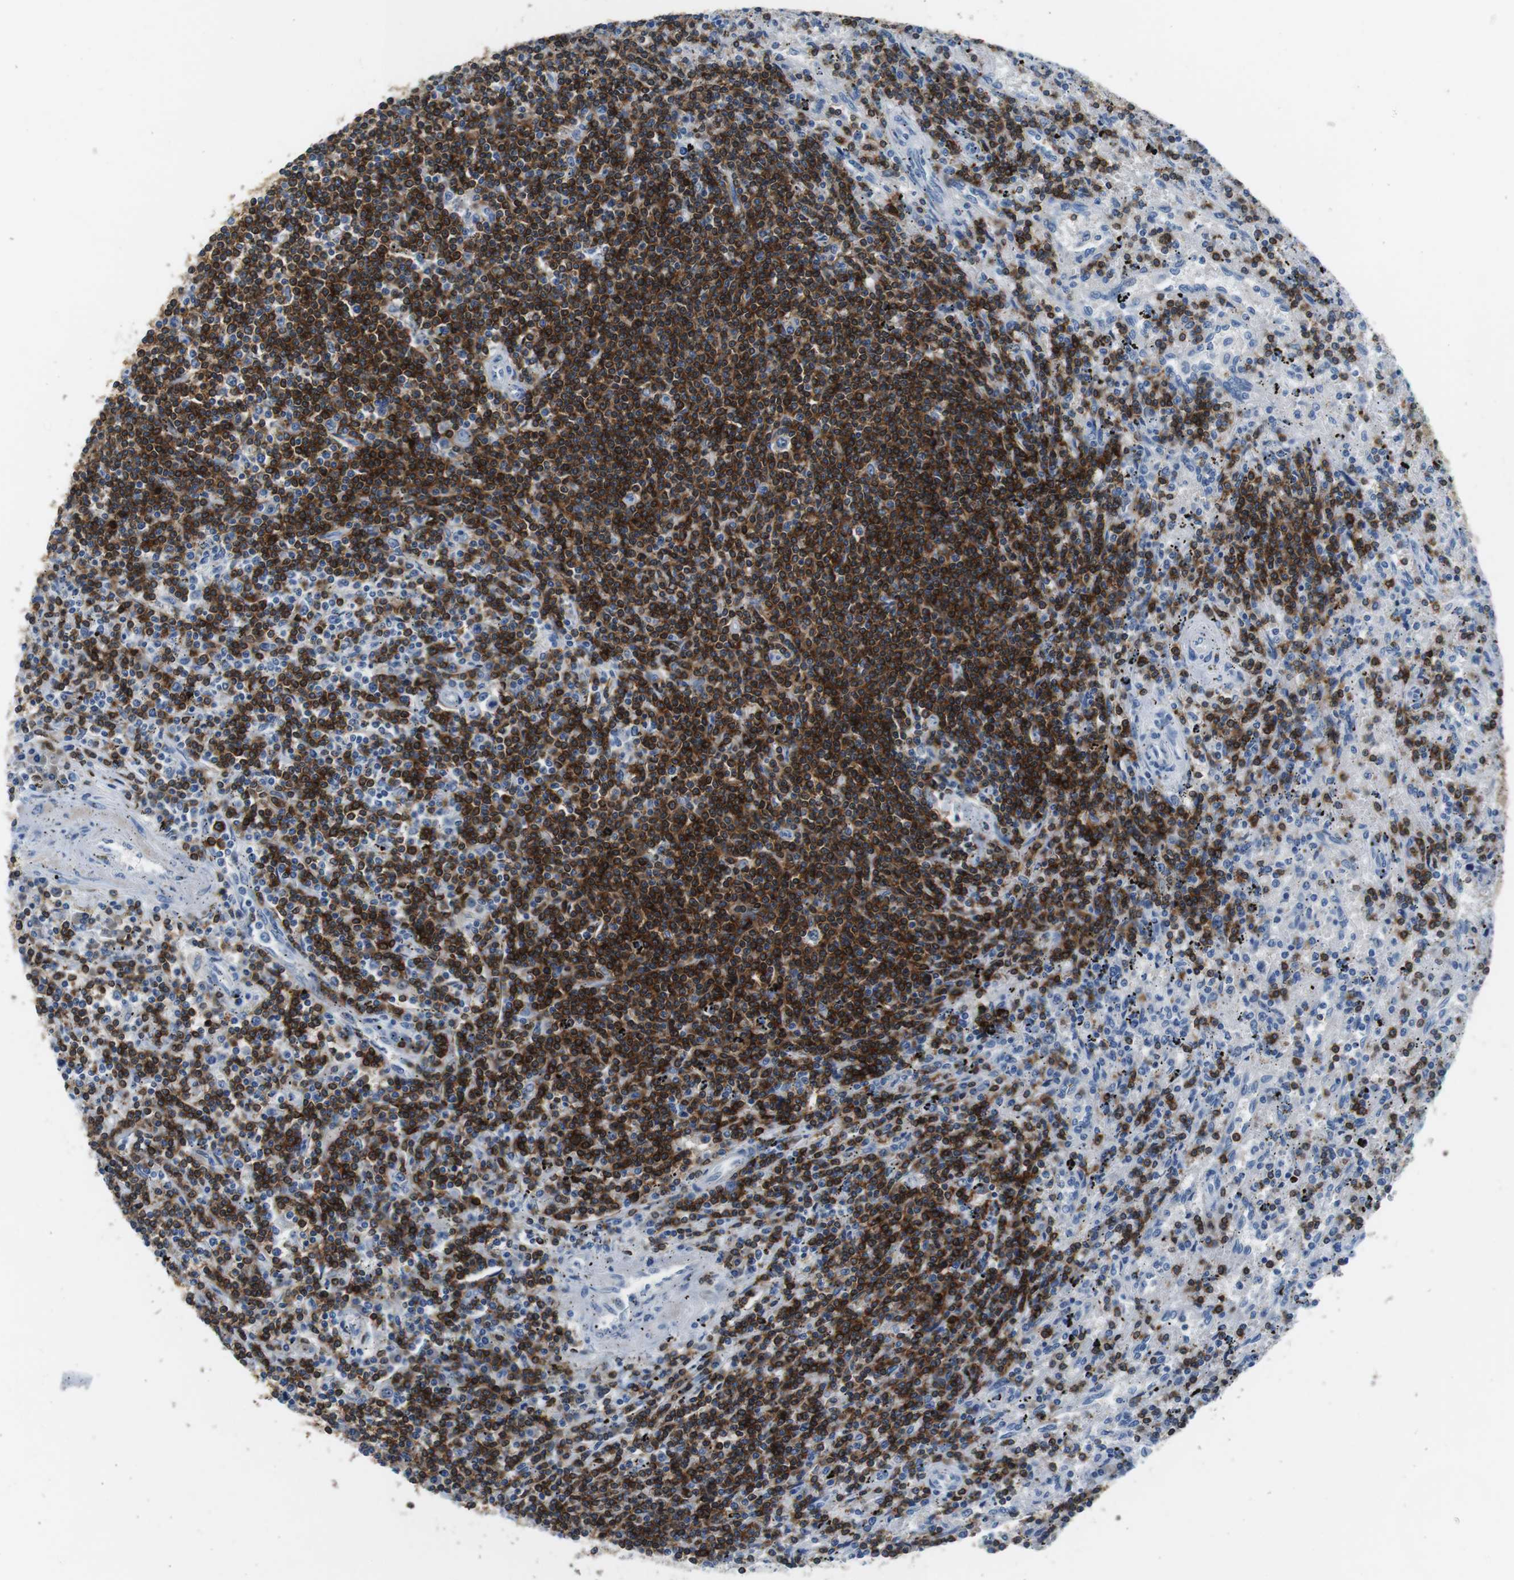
{"staining": {"intensity": "strong", "quantity": "<25%", "location": "cytoplasmic/membranous"}, "tissue": "lymphoma", "cell_type": "Tumor cells", "image_type": "cancer", "snomed": [{"axis": "morphology", "description": "Malignant lymphoma, non-Hodgkin's type, Low grade"}, {"axis": "topography", "description": "Spleen"}], "caption": "A high-resolution image shows immunohistochemistry (IHC) staining of lymphoma, which reveals strong cytoplasmic/membranous staining in about <25% of tumor cells.", "gene": "IGHD", "patient": {"sex": "male", "age": 76}}